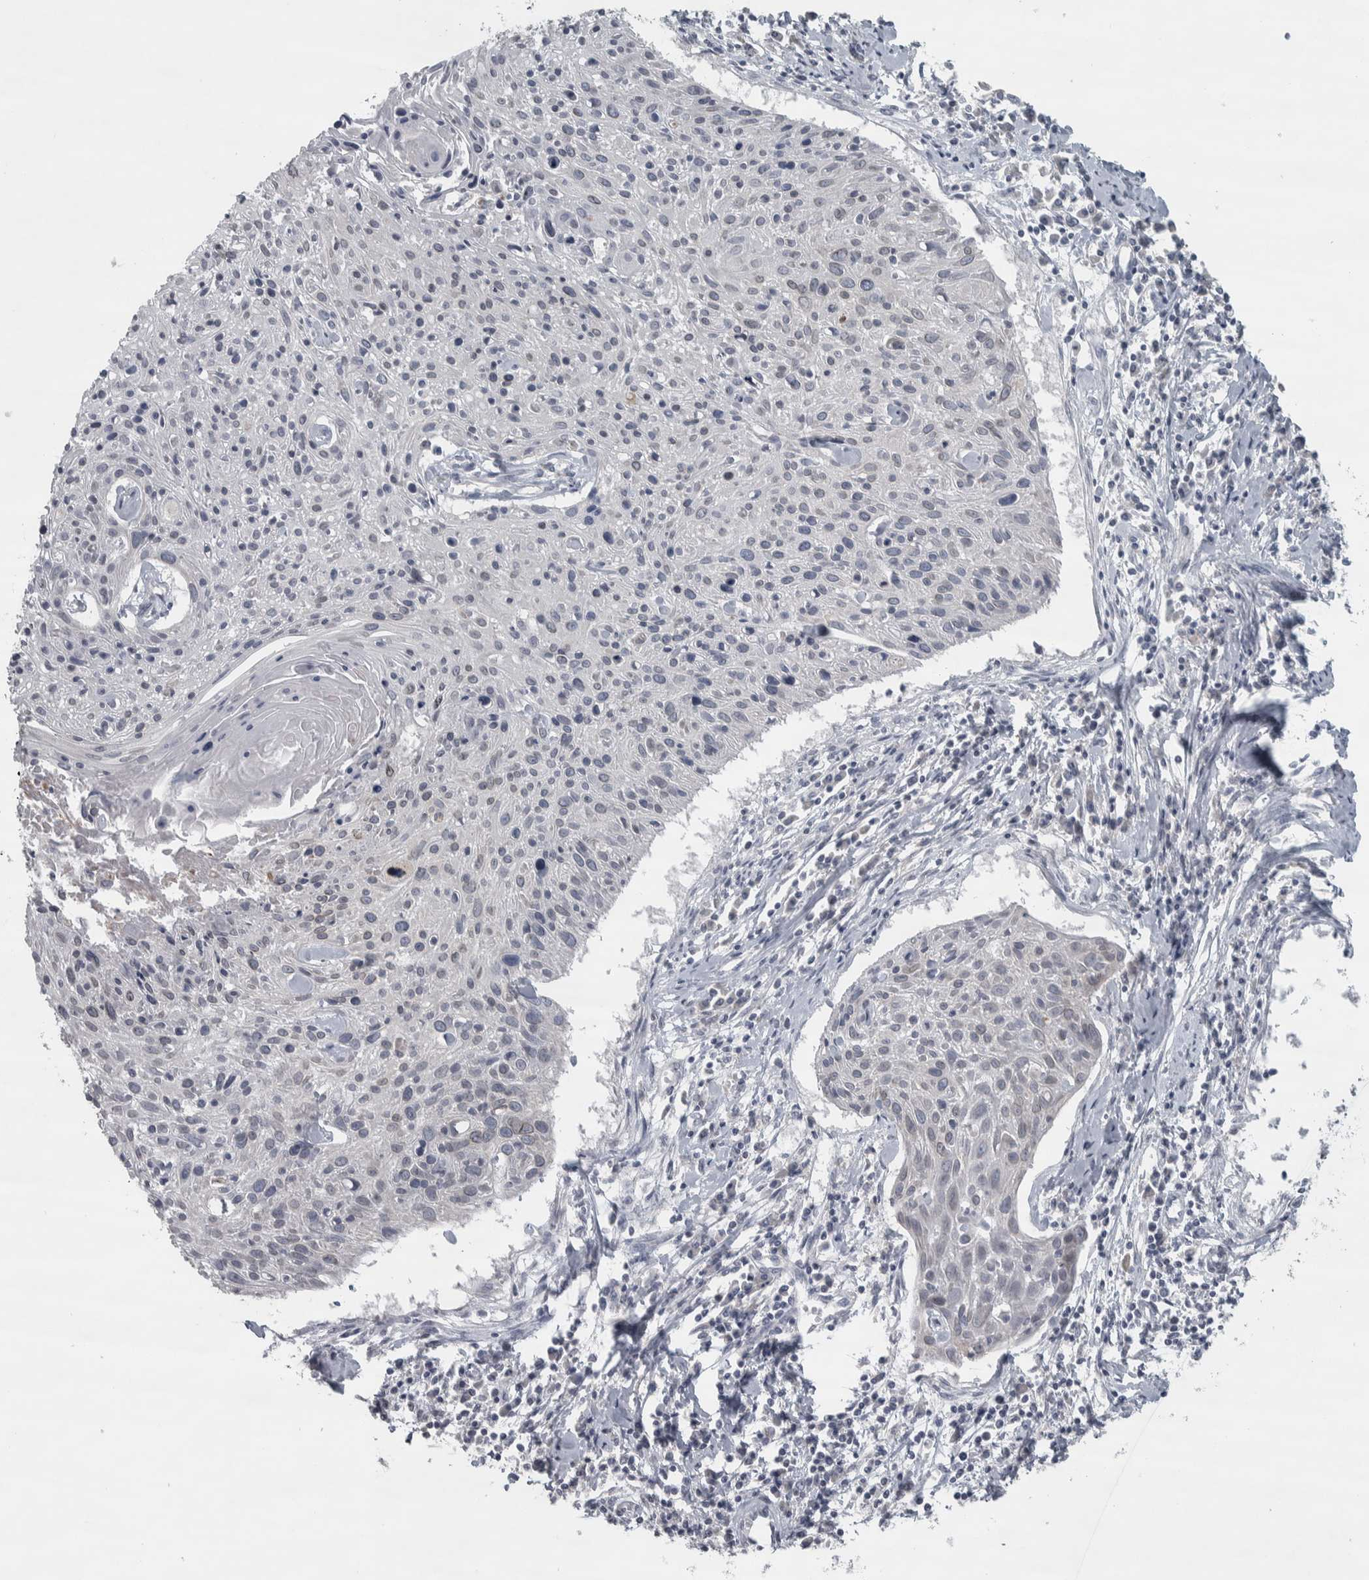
{"staining": {"intensity": "negative", "quantity": "none", "location": "none"}, "tissue": "cervical cancer", "cell_type": "Tumor cells", "image_type": "cancer", "snomed": [{"axis": "morphology", "description": "Squamous cell carcinoma, NOS"}, {"axis": "topography", "description": "Cervix"}], "caption": "IHC image of neoplastic tissue: human cervical cancer stained with DAB exhibits no significant protein positivity in tumor cells. (DAB (3,3'-diaminobenzidine) IHC with hematoxylin counter stain).", "gene": "SIGMAR1", "patient": {"sex": "female", "age": 51}}